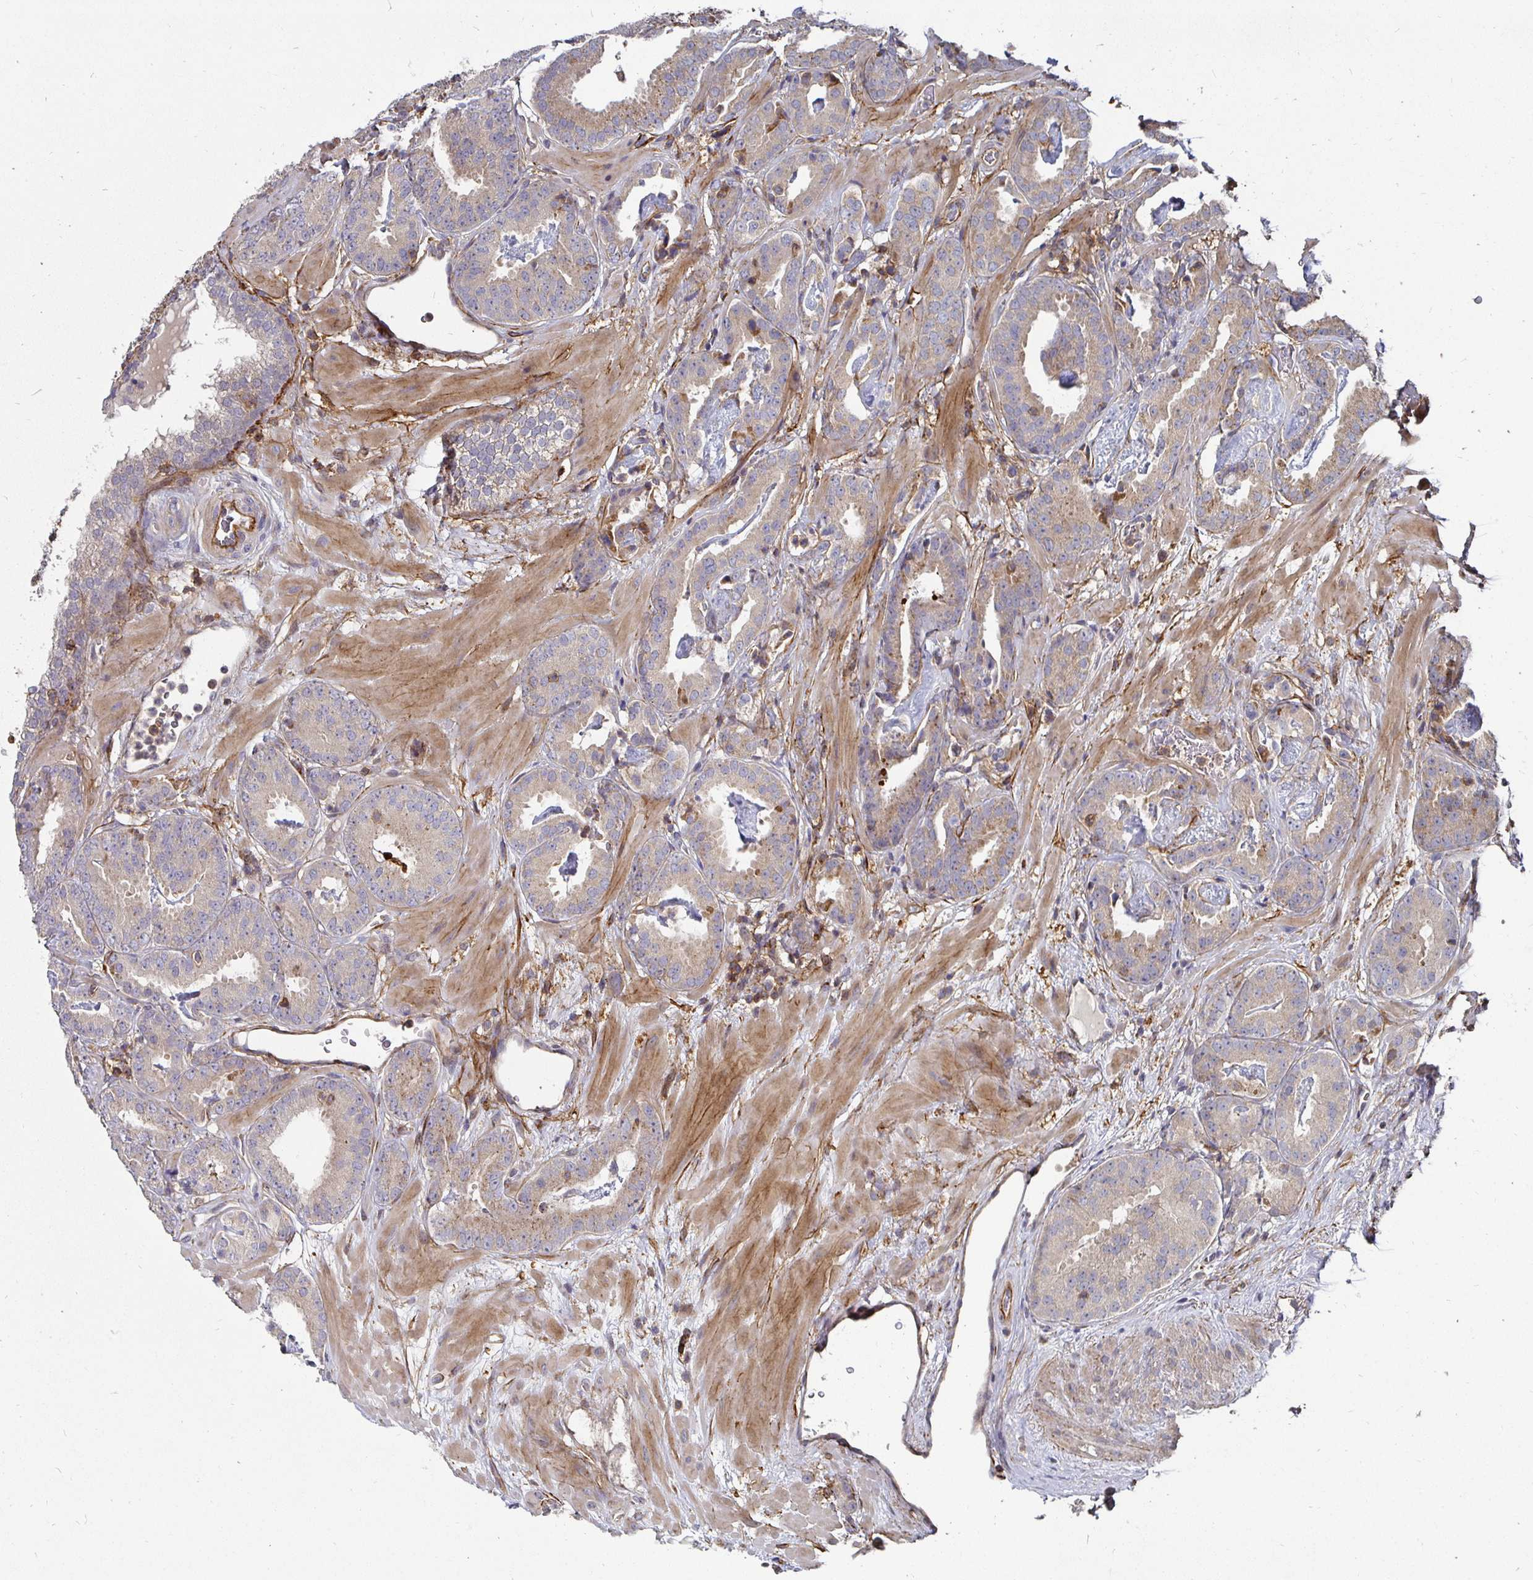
{"staining": {"intensity": "weak", "quantity": ">75%", "location": "cytoplasmic/membranous"}, "tissue": "prostate cancer", "cell_type": "Tumor cells", "image_type": "cancer", "snomed": [{"axis": "morphology", "description": "Adenocarcinoma, Low grade"}, {"axis": "topography", "description": "Prostate"}], "caption": "Immunohistochemistry (IHC) (DAB (3,3'-diaminobenzidine)) staining of human prostate cancer (adenocarcinoma (low-grade)) displays weak cytoplasmic/membranous protein positivity in approximately >75% of tumor cells.", "gene": "GJA4", "patient": {"sex": "male", "age": 62}}